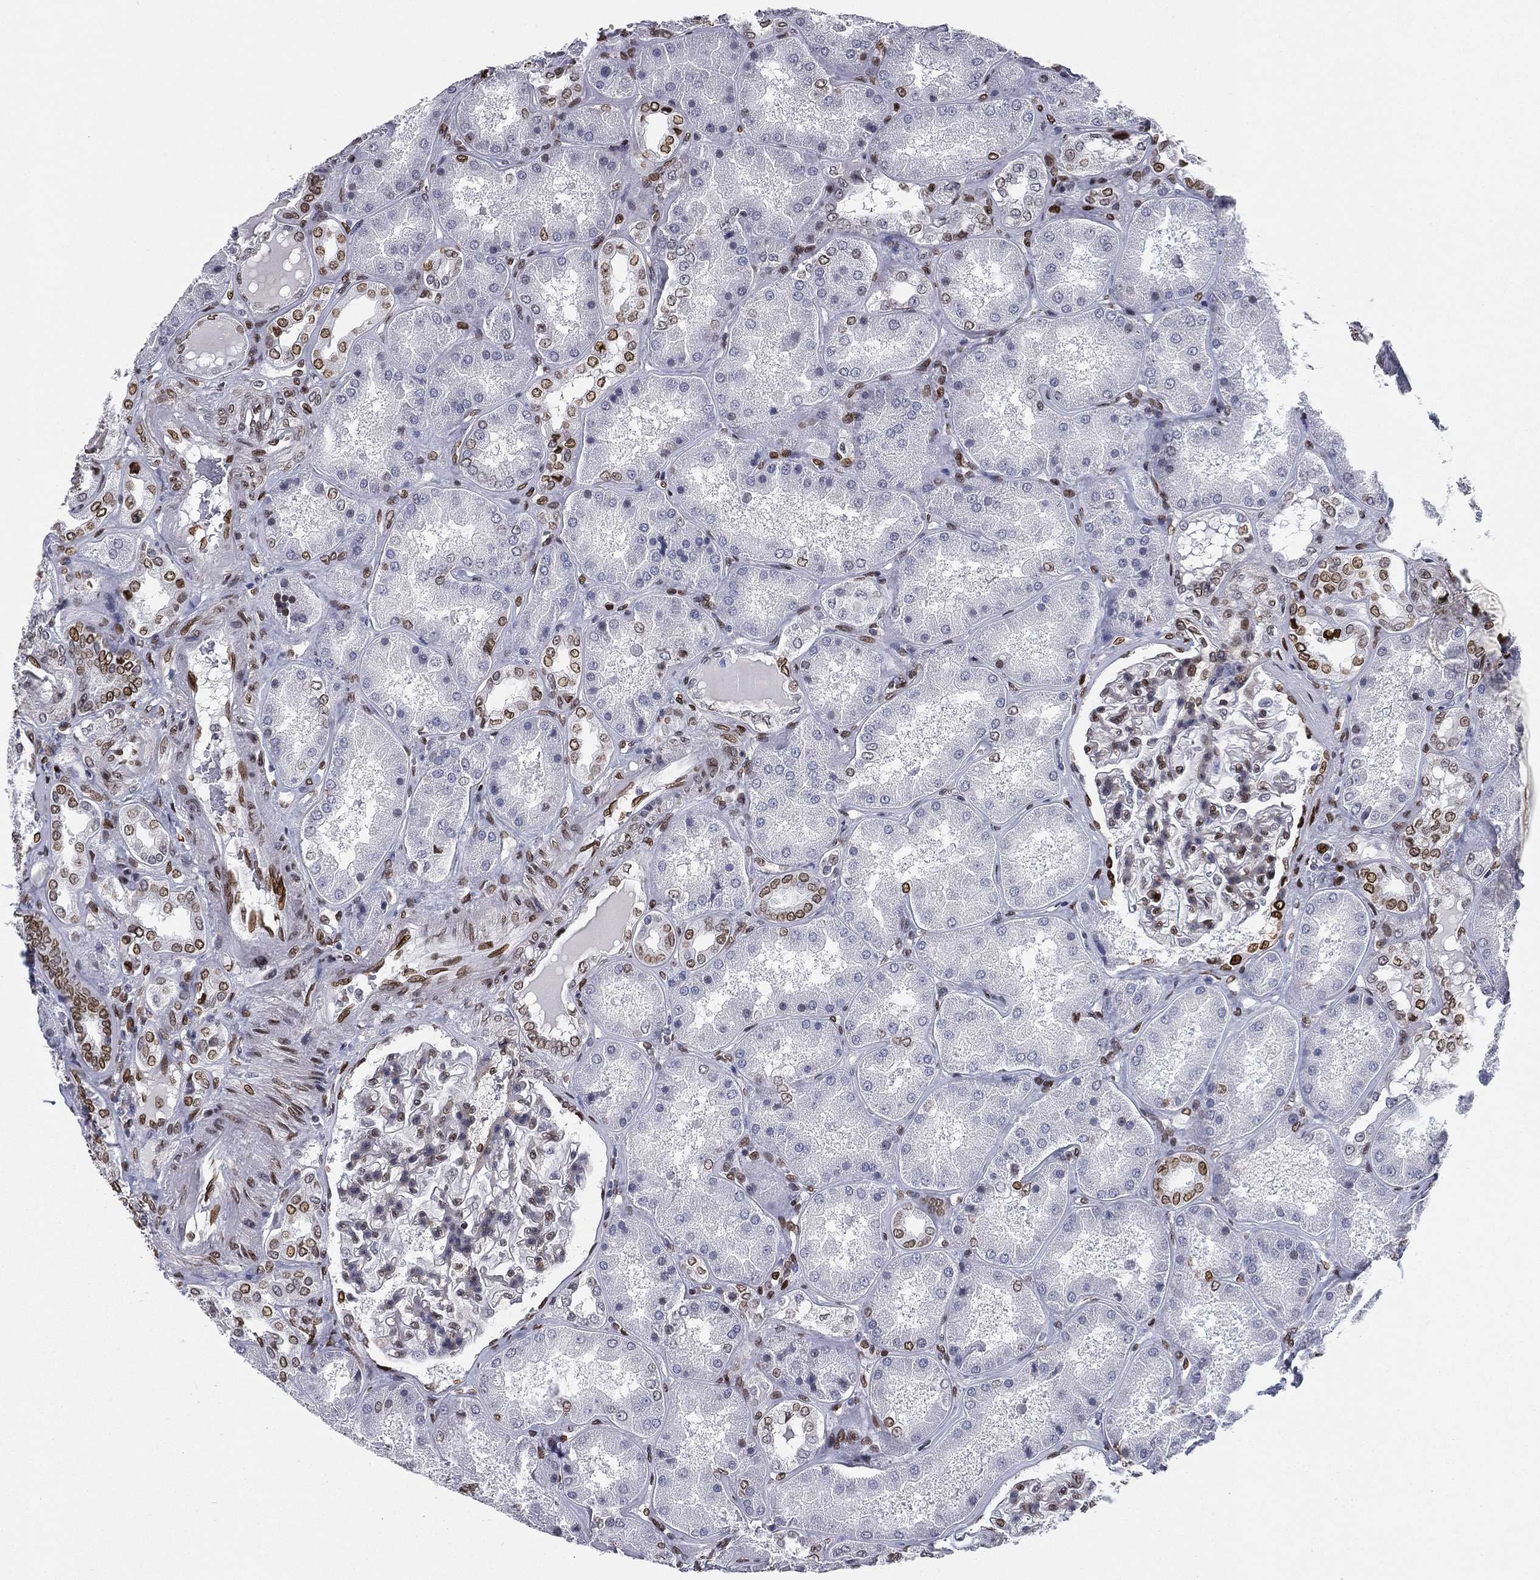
{"staining": {"intensity": "moderate", "quantity": "<25%", "location": "nuclear"}, "tissue": "kidney", "cell_type": "Cells in glomeruli", "image_type": "normal", "snomed": [{"axis": "morphology", "description": "Normal tissue, NOS"}, {"axis": "topography", "description": "Kidney"}], "caption": "This image exhibits immunohistochemistry (IHC) staining of unremarkable human kidney, with low moderate nuclear positivity in about <25% of cells in glomeruli.", "gene": "LMNB1", "patient": {"sex": "female", "age": 56}}